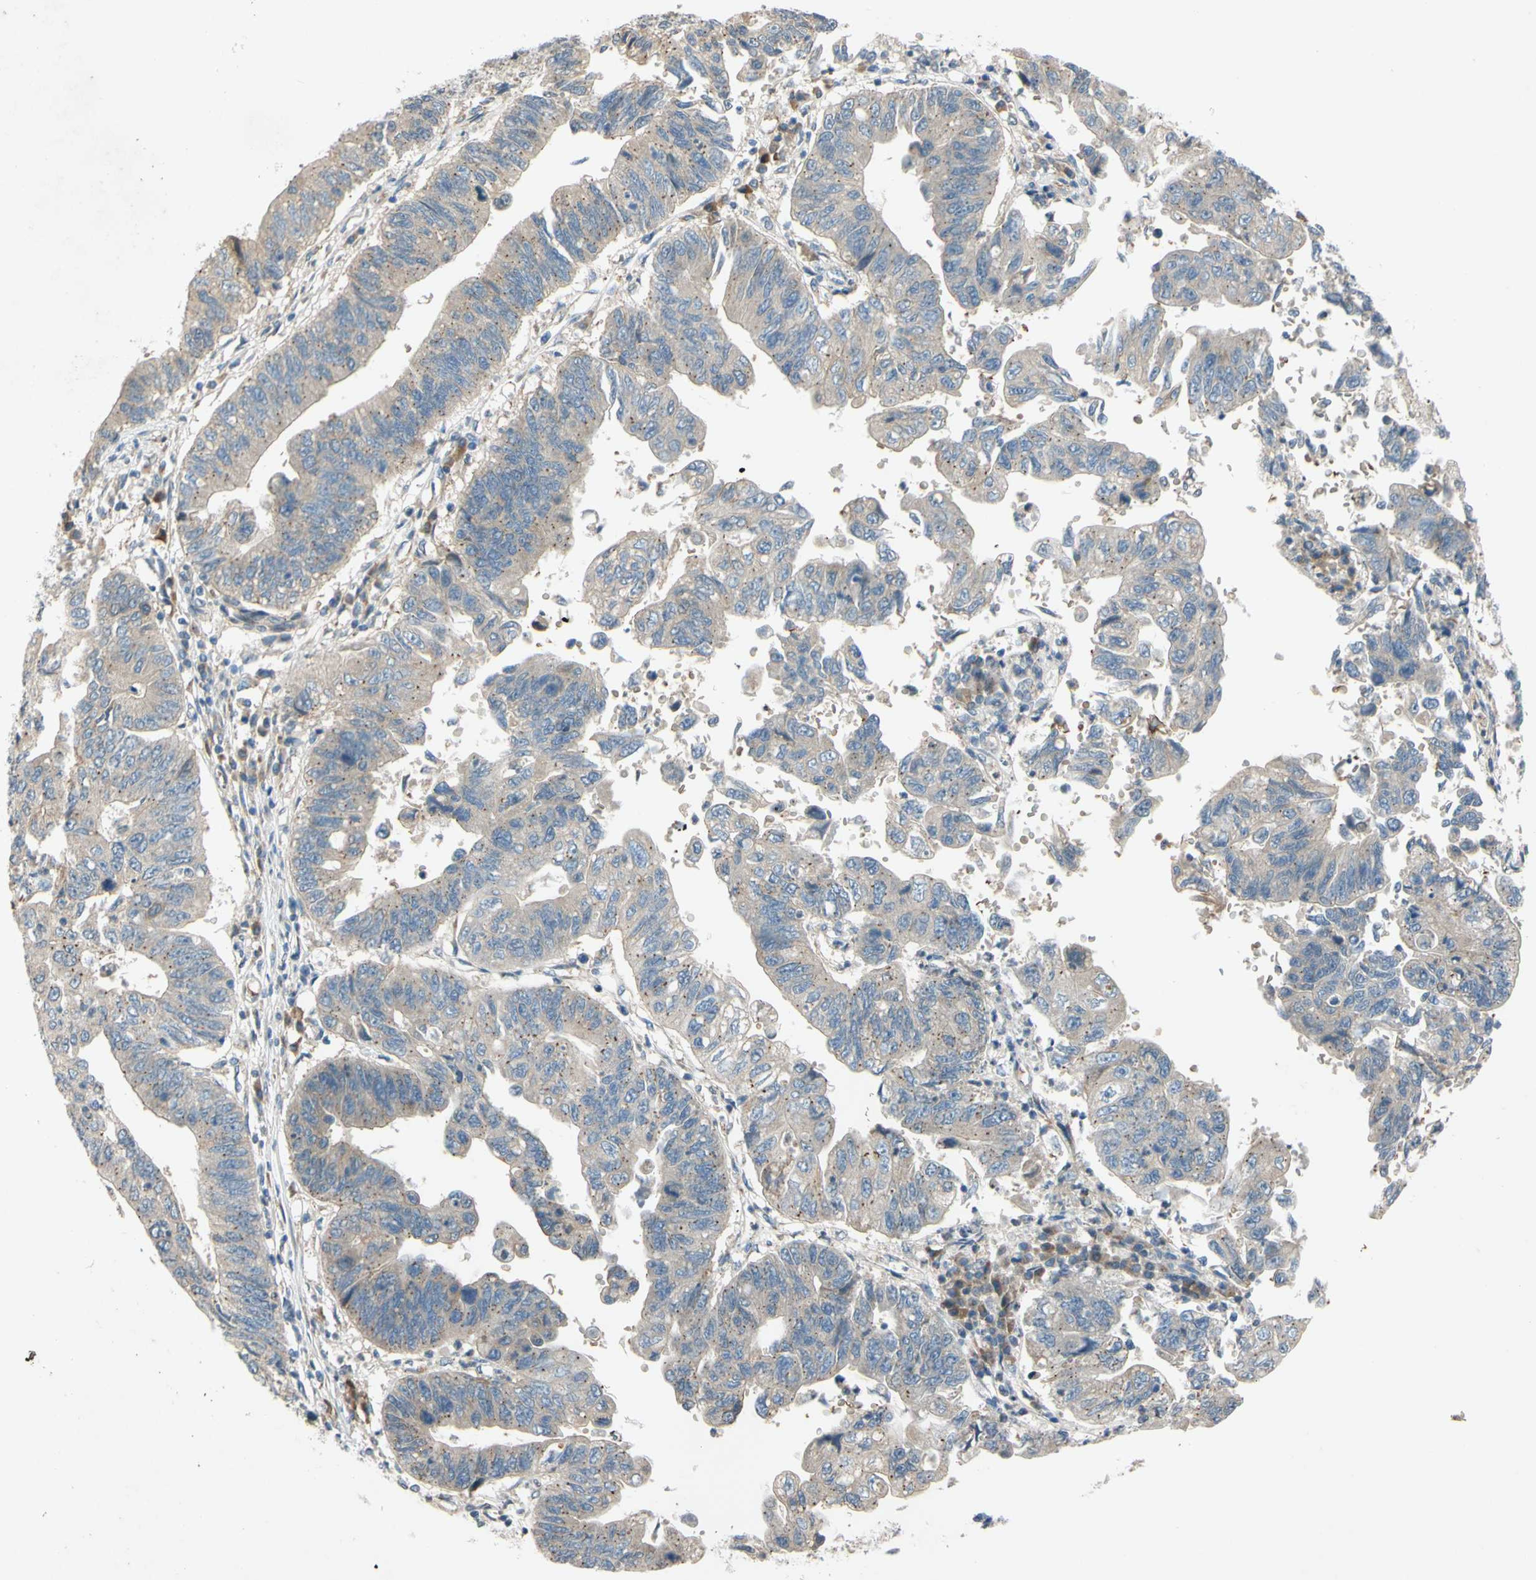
{"staining": {"intensity": "weak", "quantity": ">75%", "location": "cytoplasmic/membranous"}, "tissue": "stomach cancer", "cell_type": "Tumor cells", "image_type": "cancer", "snomed": [{"axis": "morphology", "description": "Adenocarcinoma, NOS"}, {"axis": "topography", "description": "Stomach"}], "caption": "DAB immunohistochemical staining of human stomach cancer (adenocarcinoma) shows weak cytoplasmic/membranous protein positivity in about >75% of tumor cells.", "gene": "ADD2", "patient": {"sex": "male", "age": 59}}